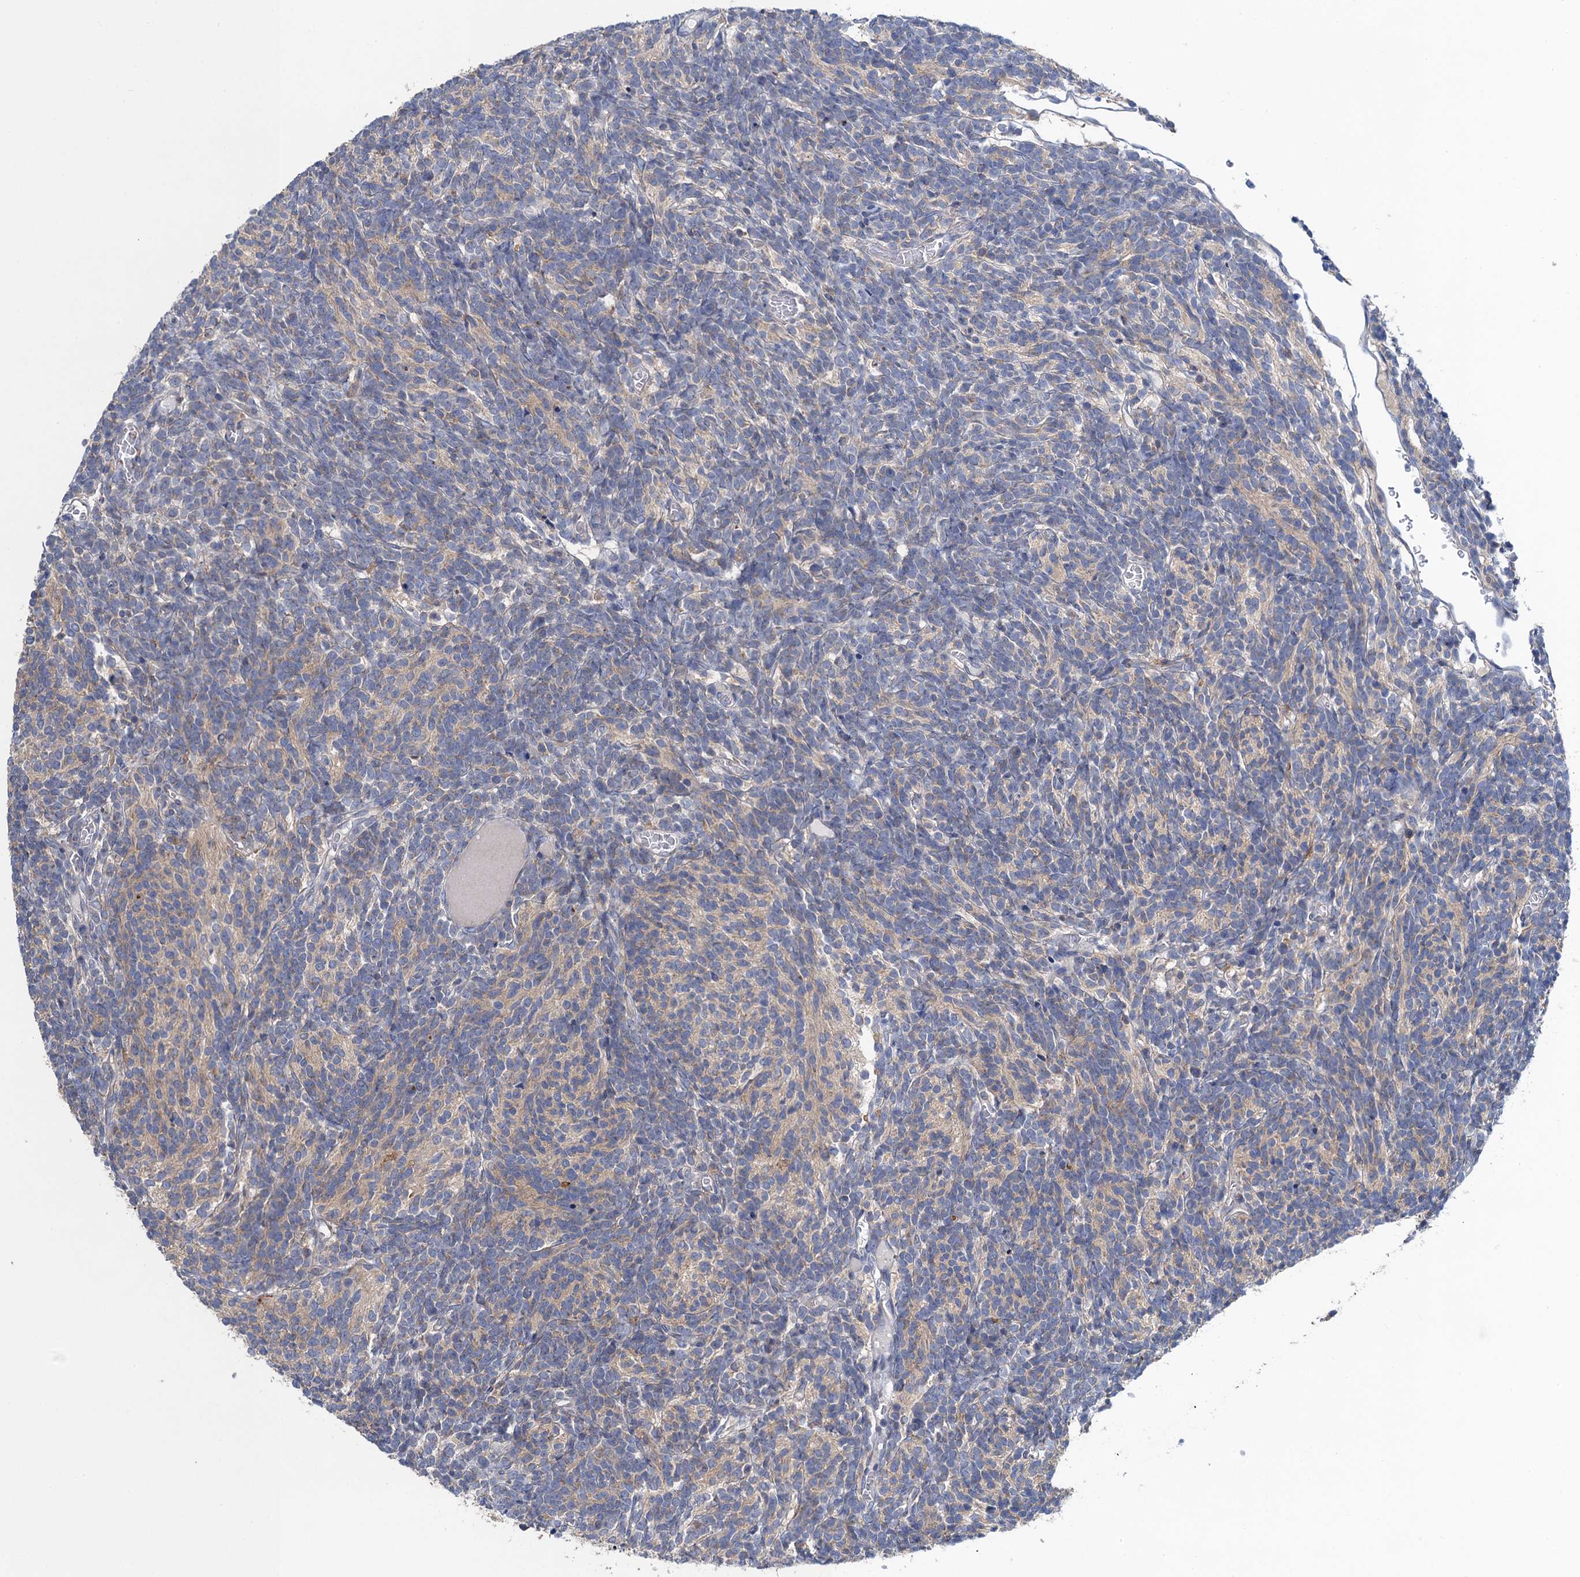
{"staining": {"intensity": "negative", "quantity": "none", "location": "none"}, "tissue": "glioma", "cell_type": "Tumor cells", "image_type": "cancer", "snomed": [{"axis": "morphology", "description": "Glioma, malignant, Low grade"}, {"axis": "topography", "description": "Brain"}], "caption": "Glioma was stained to show a protein in brown. There is no significant expression in tumor cells. (Immunohistochemistry (ihc), brightfield microscopy, high magnification).", "gene": "SNAP29", "patient": {"sex": "female", "age": 1}}